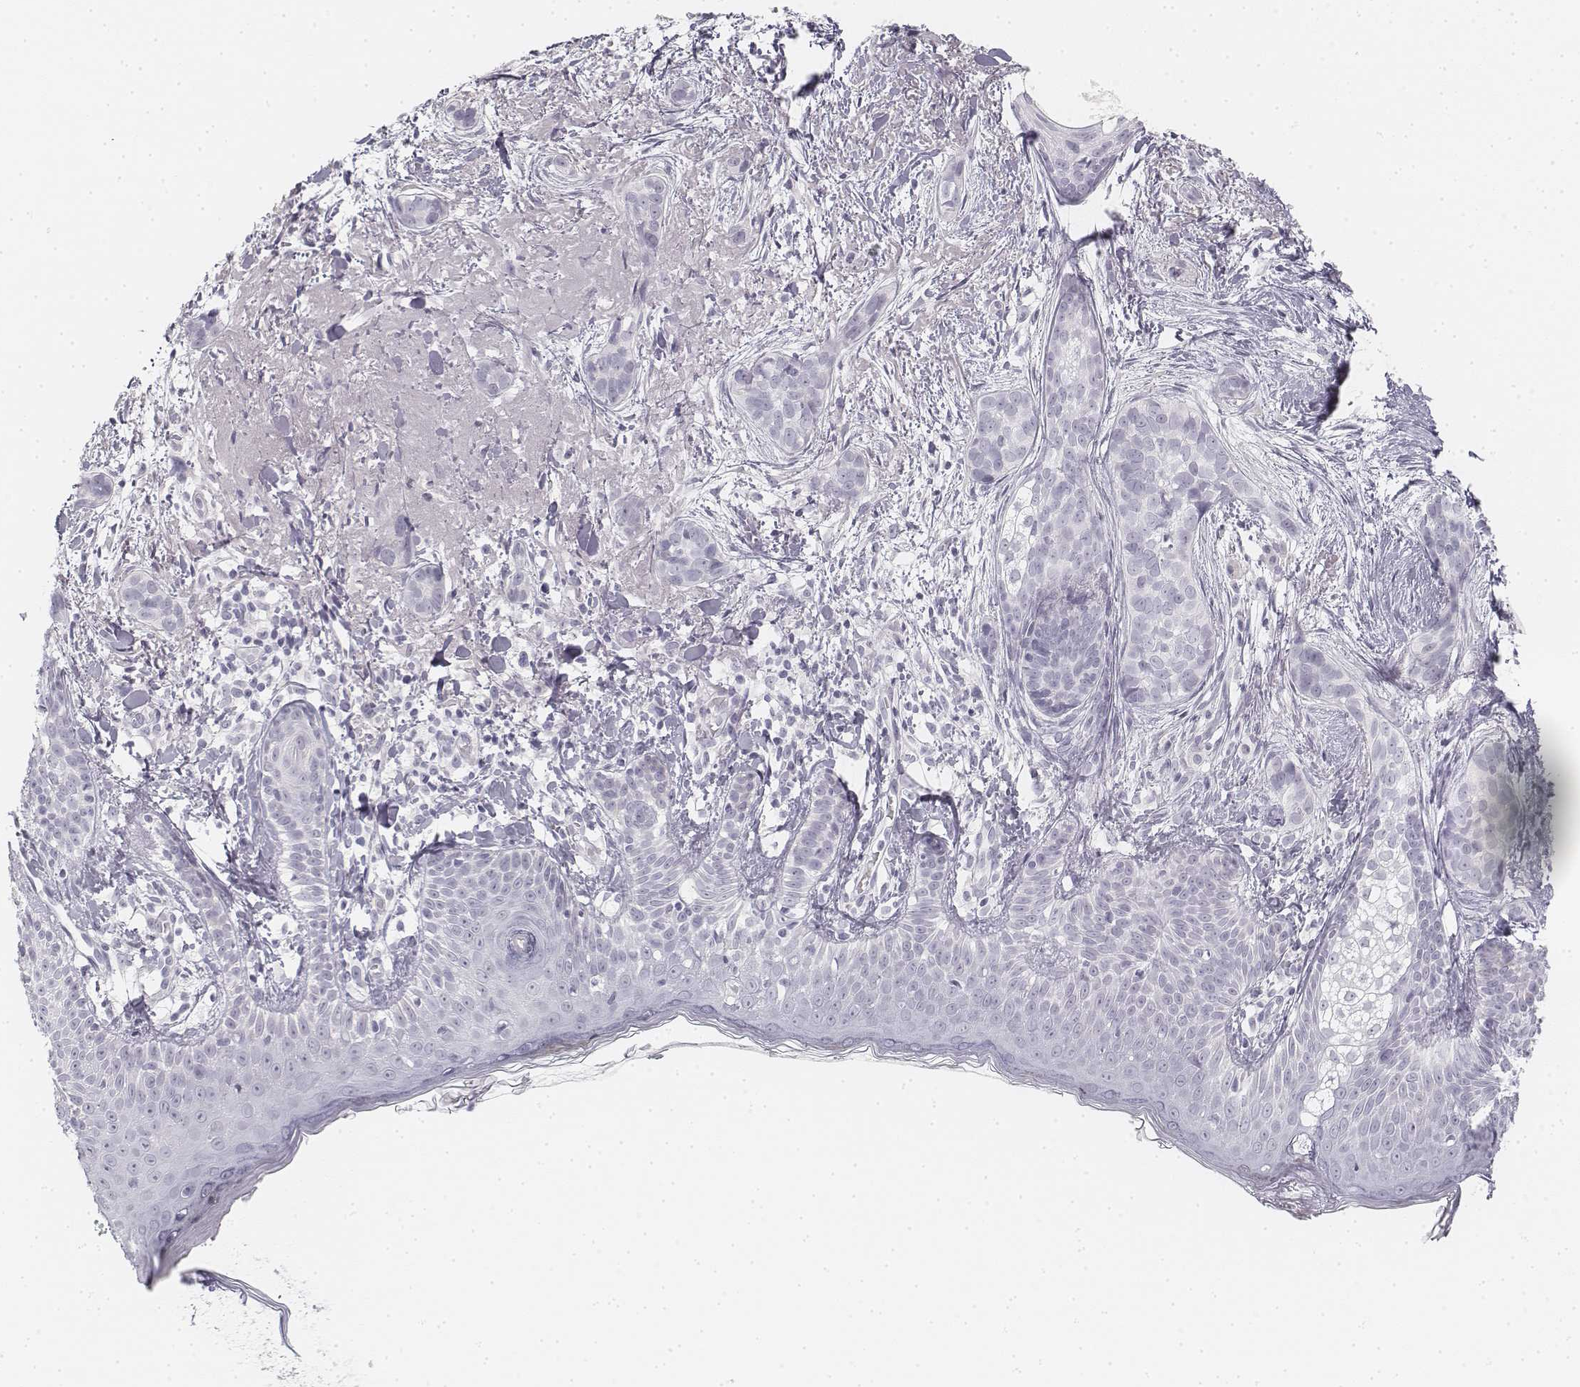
{"staining": {"intensity": "negative", "quantity": "none", "location": "none"}, "tissue": "skin cancer", "cell_type": "Tumor cells", "image_type": "cancer", "snomed": [{"axis": "morphology", "description": "Basal cell carcinoma"}, {"axis": "topography", "description": "Skin"}], "caption": "Human skin cancer stained for a protein using immunohistochemistry reveals no positivity in tumor cells.", "gene": "KRT25", "patient": {"sex": "male", "age": 87}}